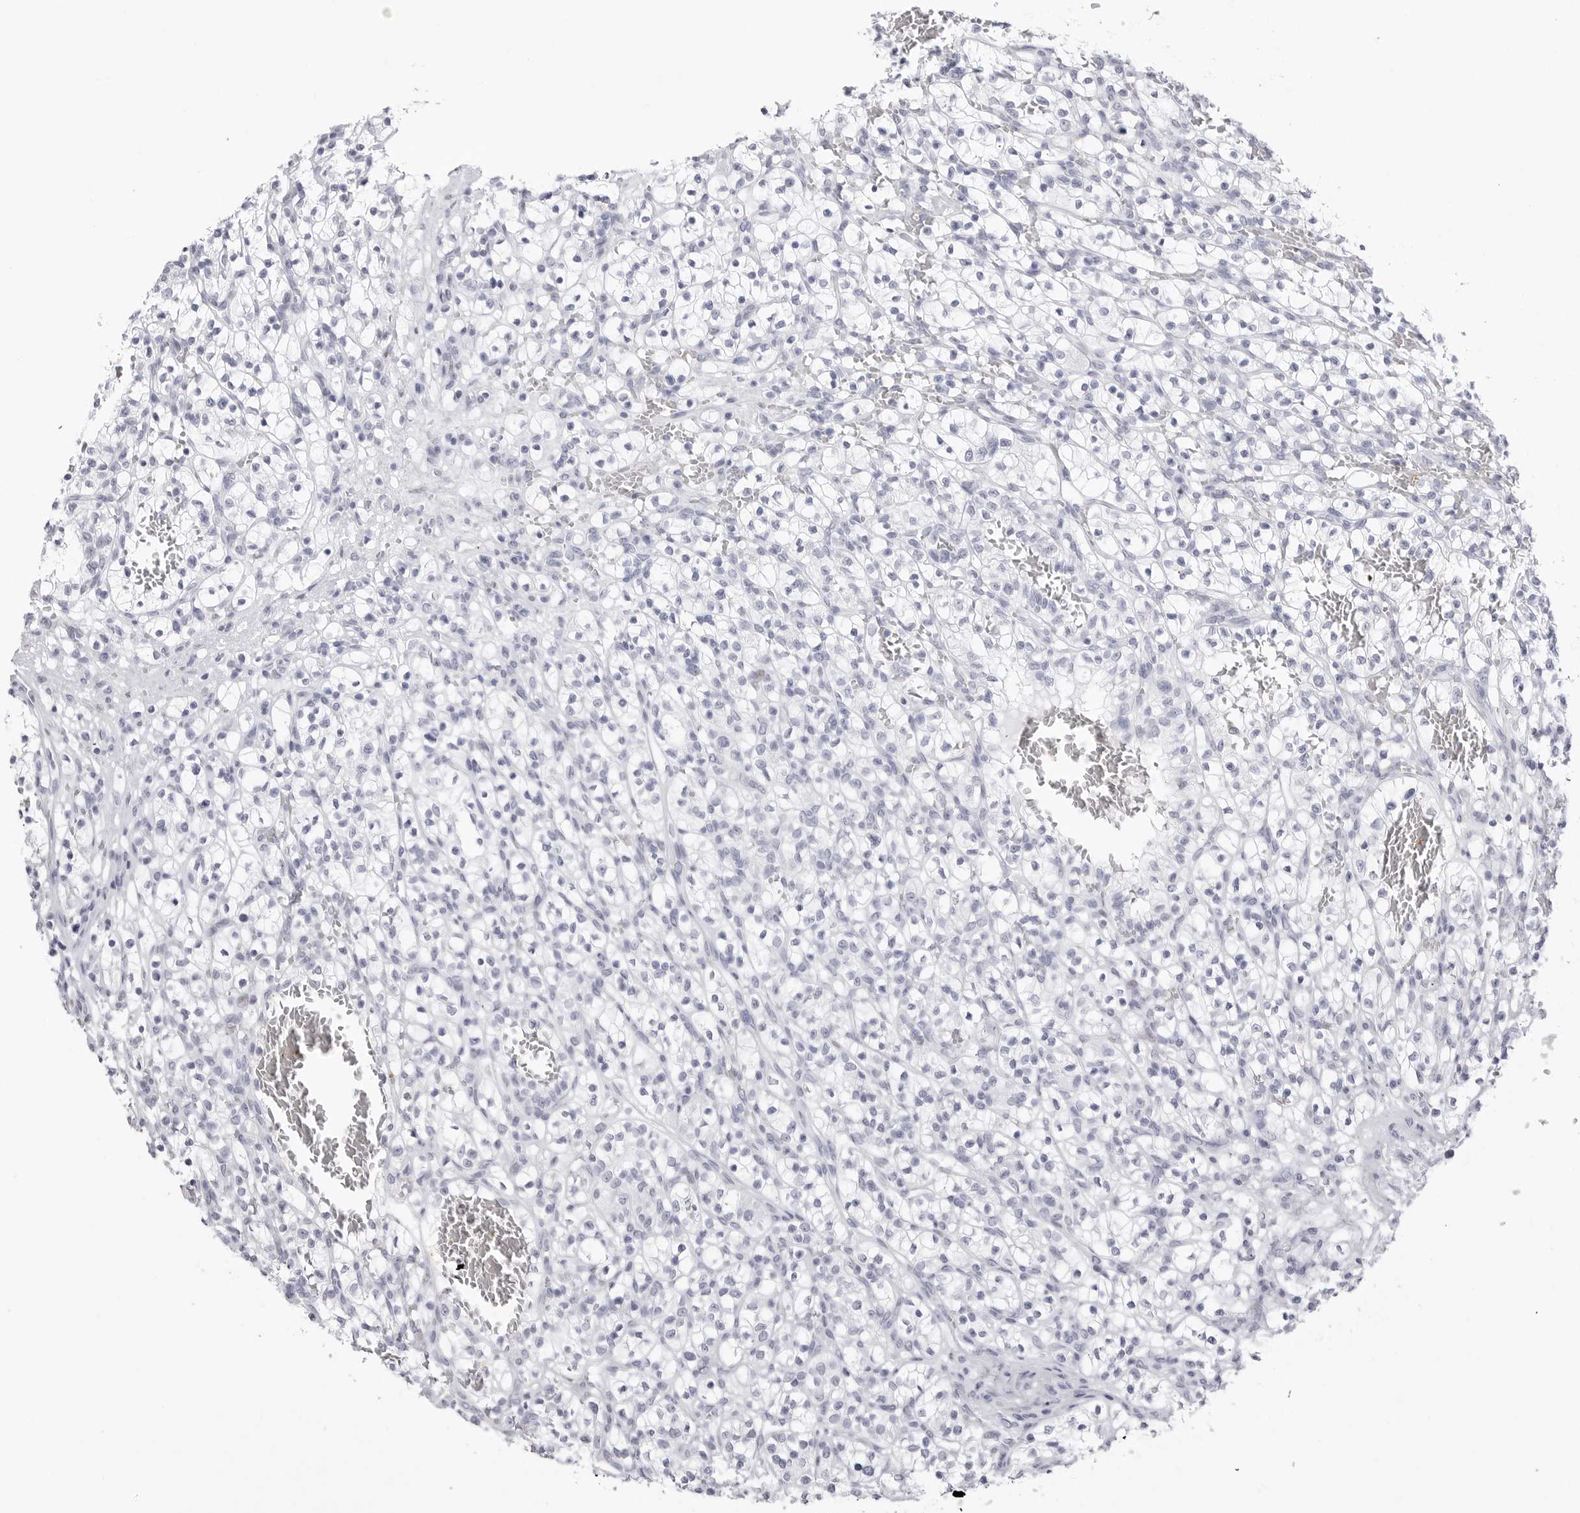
{"staining": {"intensity": "negative", "quantity": "none", "location": "none"}, "tissue": "renal cancer", "cell_type": "Tumor cells", "image_type": "cancer", "snomed": [{"axis": "morphology", "description": "Adenocarcinoma, NOS"}, {"axis": "topography", "description": "Kidney"}], "caption": "IHC image of neoplastic tissue: renal cancer stained with DAB (3,3'-diaminobenzidine) displays no significant protein expression in tumor cells. (DAB IHC, high magnification).", "gene": "TSSK1B", "patient": {"sex": "female", "age": 57}}